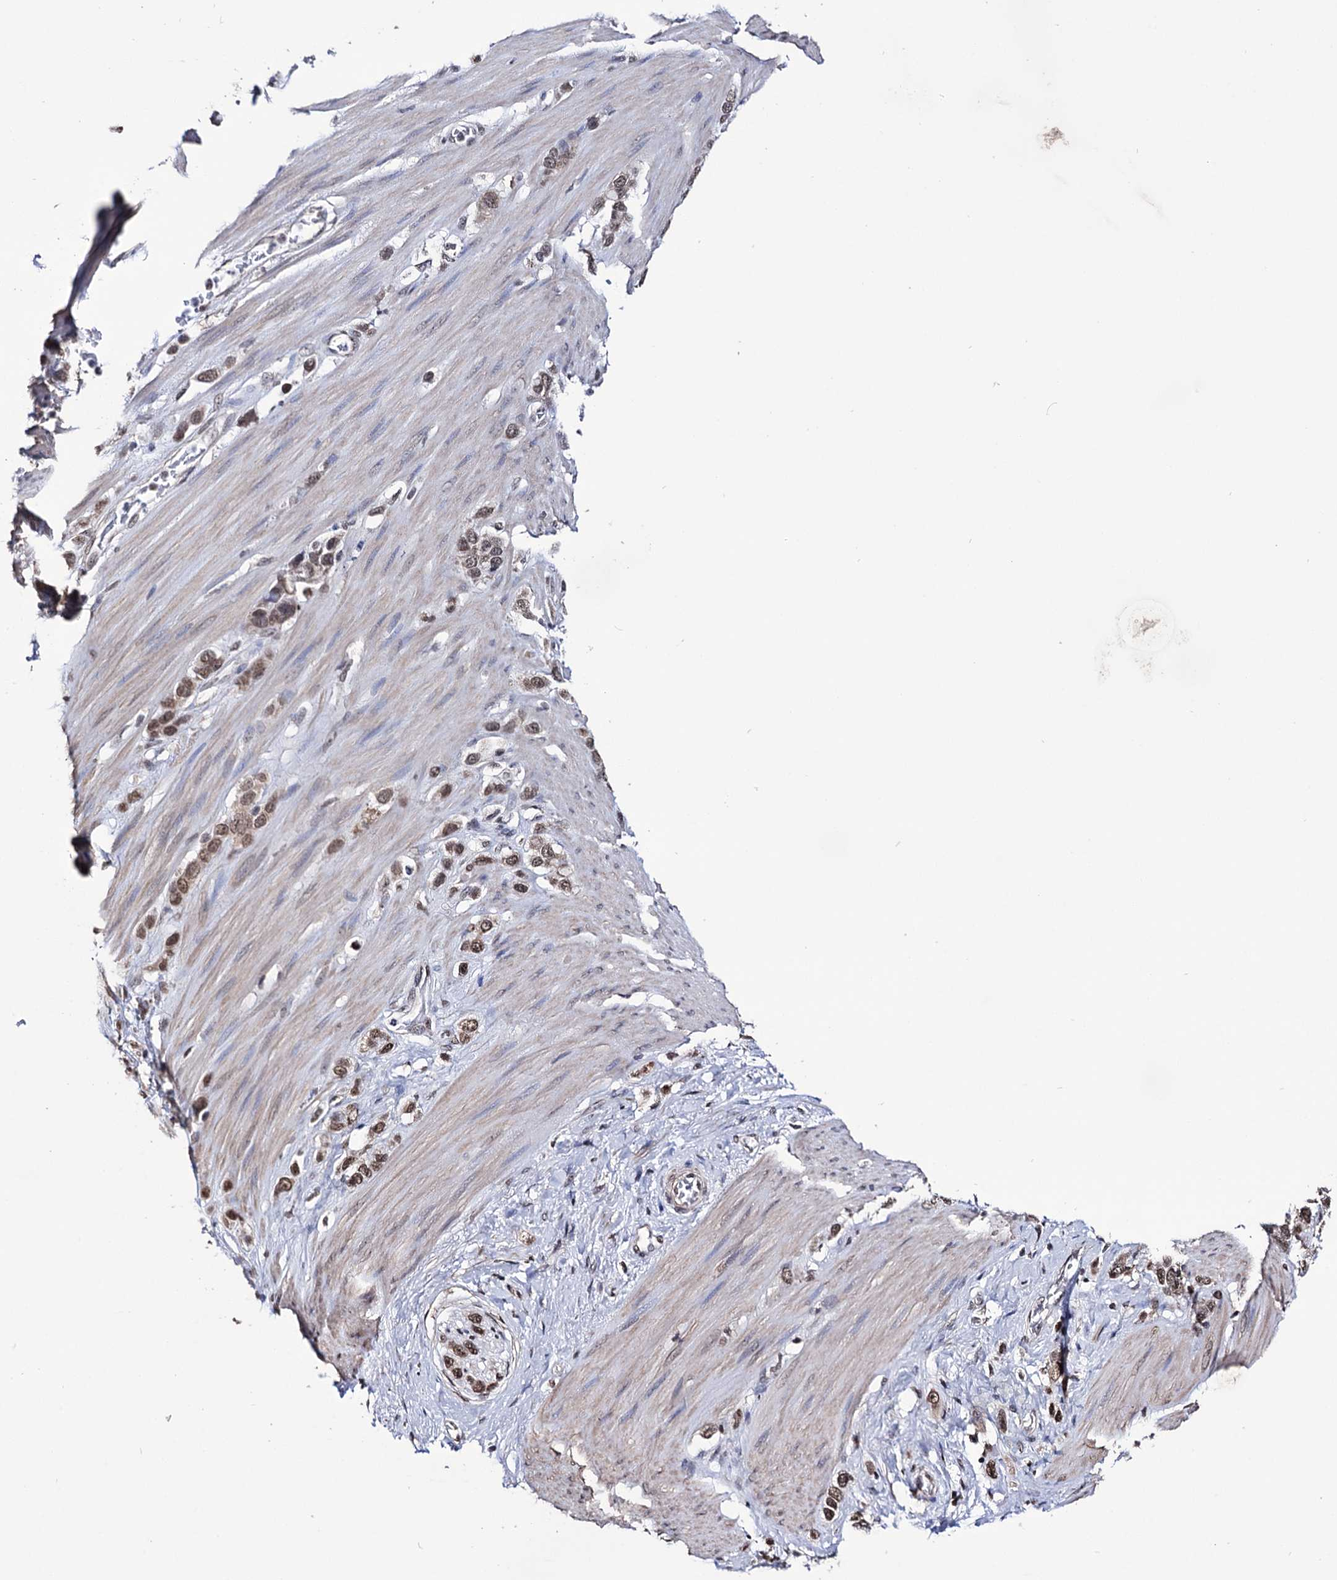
{"staining": {"intensity": "moderate", "quantity": ">75%", "location": "nuclear"}, "tissue": "stomach cancer", "cell_type": "Tumor cells", "image_type": "cancer", "snomed": [{"axis": "morphology", "description": "Adenocarcinoma, NOS"}, {"axis": "morphology", "description": "Adenocarcinoma, High grade"}, {"axis": "topography", "description": "Stomach, upper"}, {"axis": "topography", "description": "Stomach, lower"}], "caption": "Stomach cancer stained with immunohistochemistry displays moderate nuclear expression in approximately >75% of tumor cells.", "gene": "ABHD10", "patient": {"sex": "female", "age": 65}}